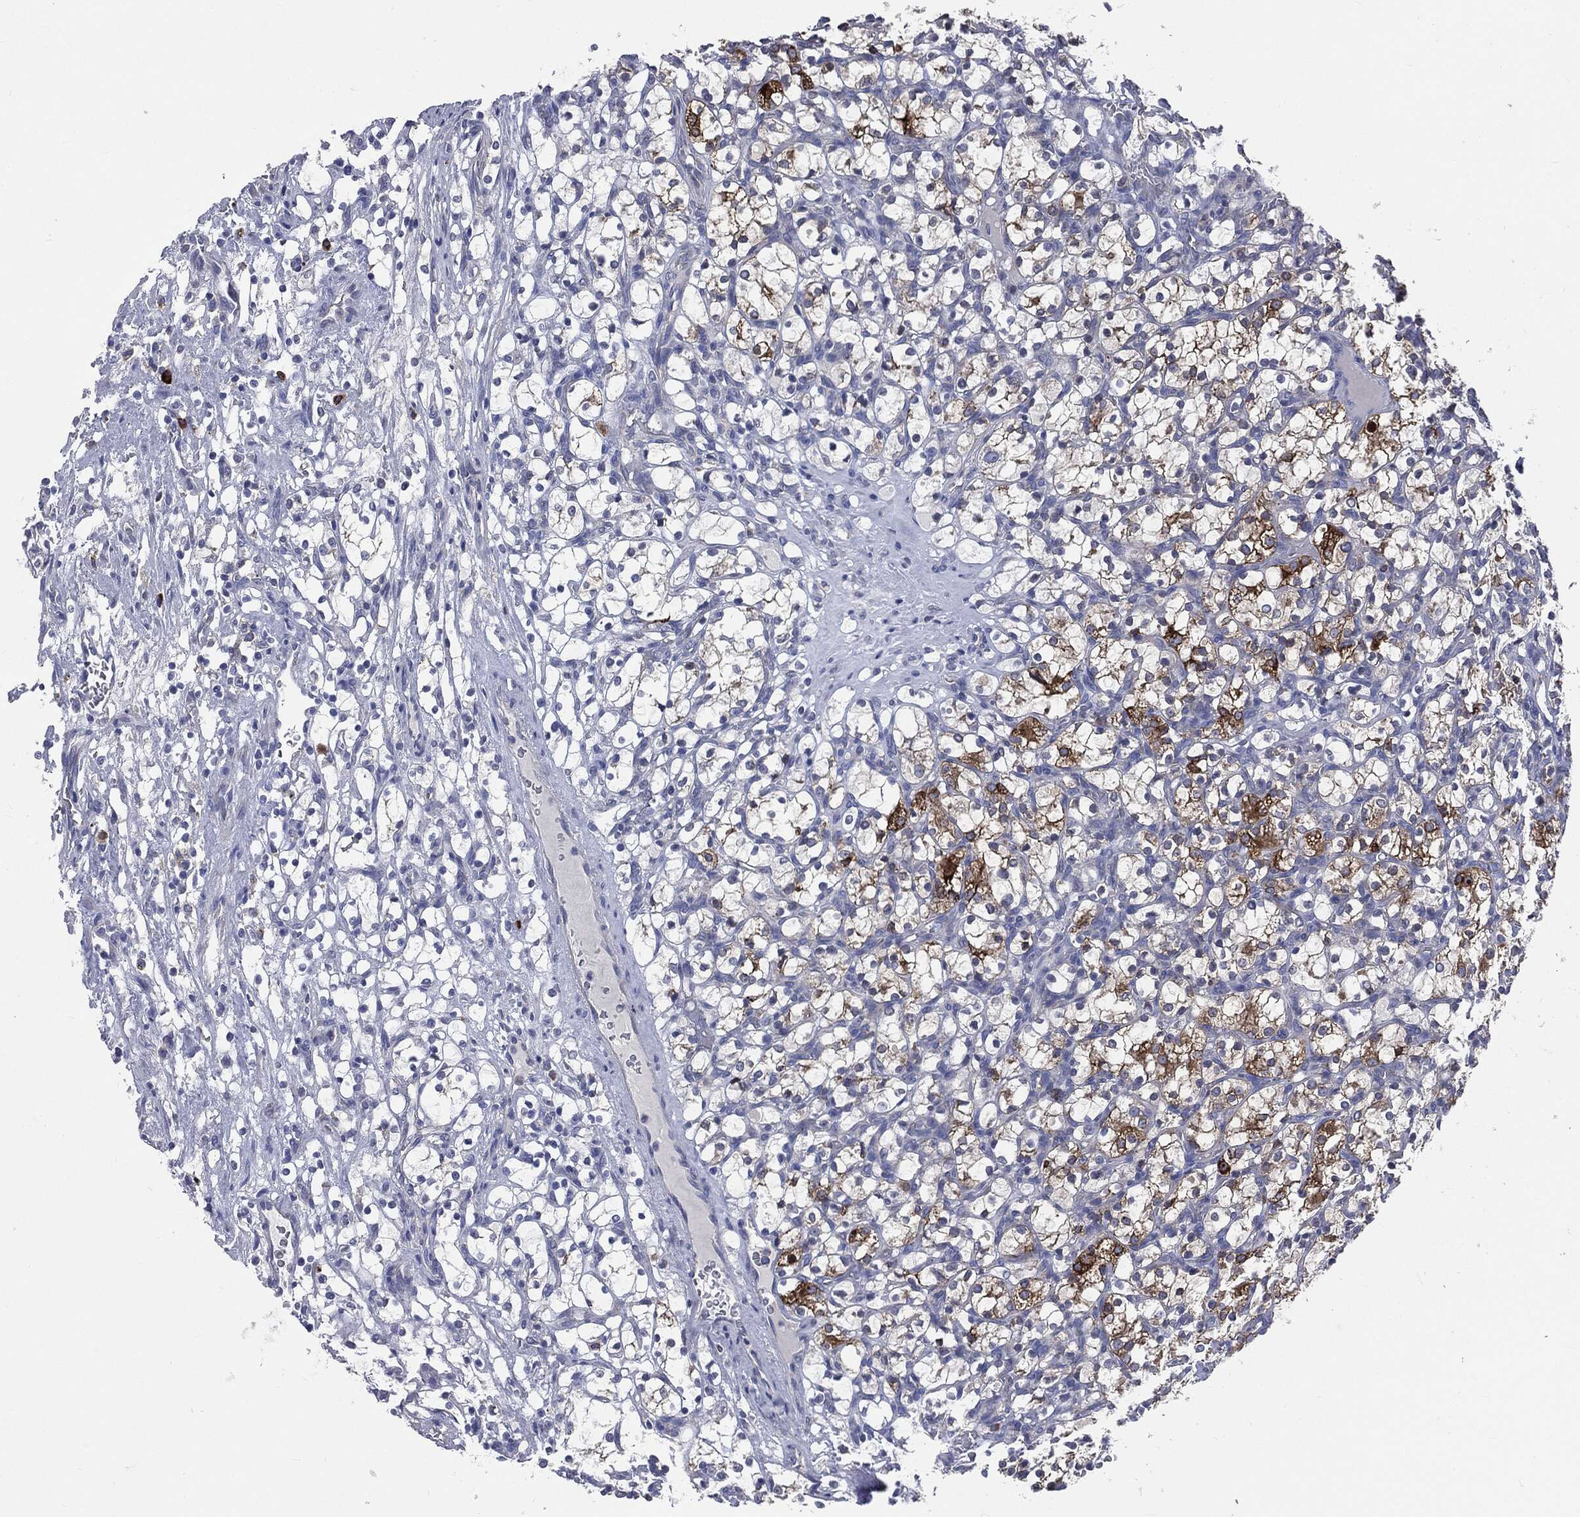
{"staining": {"intensity": "strong", "quantity": "<25%", "location": "cytoplasmic/membranous"}, "tissue": "renal cancer", "cell_type": "Tumor cells", "image_type": "cancer", "snomed": [{"axis": "morphology", "description": "Adenocarcinoma, NOS"}, {"axis": "topography", "description": "Kidney"}], "caption": "This photomicrograph exhibits immunohistochemistry staining of human adenocarcinoma (renal), with medium strong cytoplasmic/membranous staining in about <25% of tumor cells.", "gene": "PTGS2", "patient": {"sex": "female", "age": 69}}